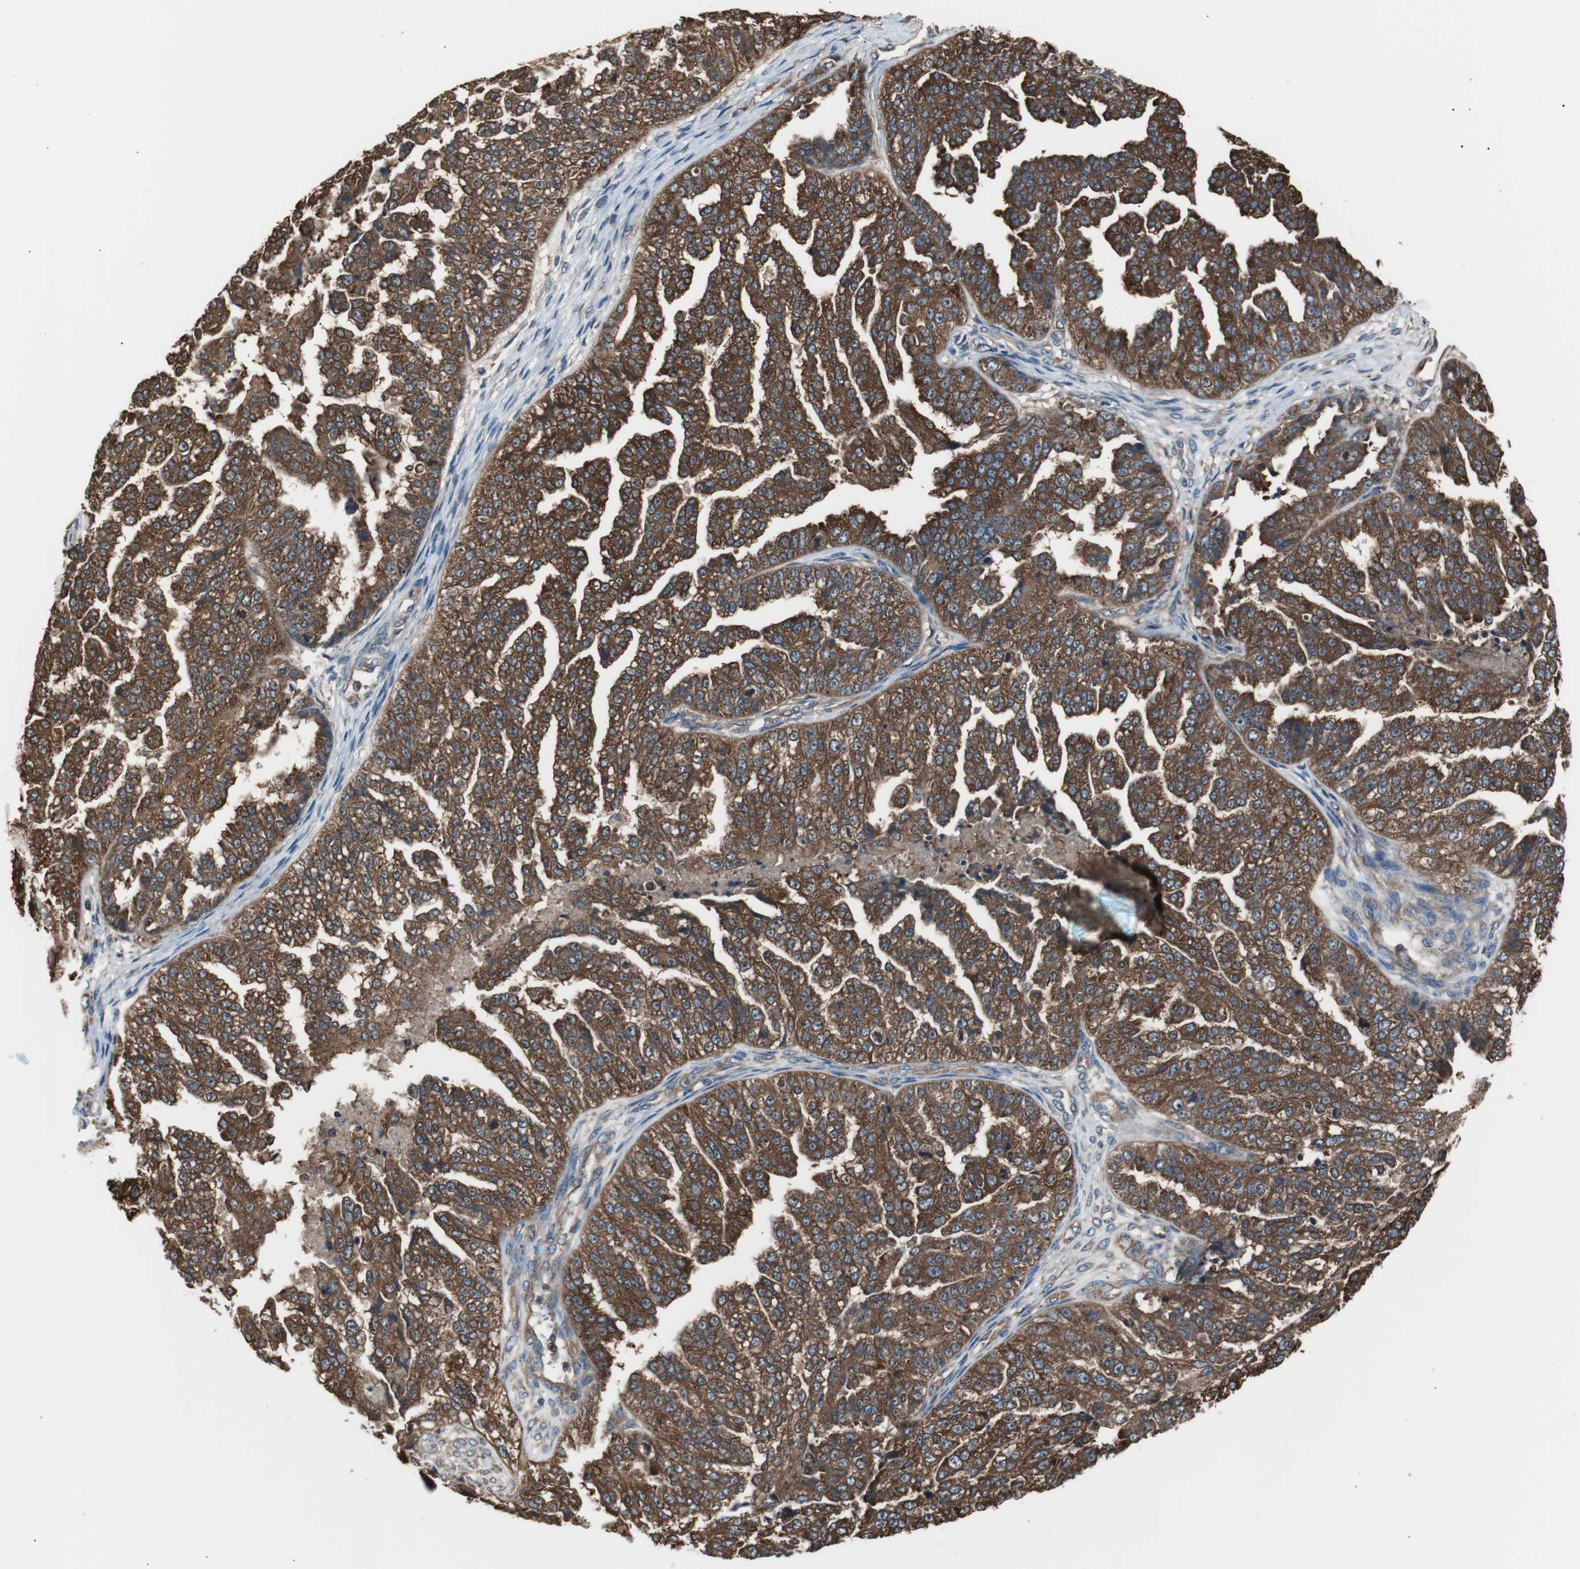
{"staining": {"intensity": "strong", "quantity": ">75%", "location": "cytoplasmic/membranous"}, "tissue": "ovarian cancer", "cell_type": "Tumor cells", "image_type": "cancer", "snomed": [{"axis": "morphology", "description": "Cystadenocarcinoma, serous, NOS"}, {"axis": "topography", "description": "Ovary"}], "caption": "Immunohistochemistry (IHC) photomicrograph of neoplastic tissue: ovarian cancer stained using IHC exhibits high levels of strong protein expression localized specifically in the cytoplasmic/membranous of tumor cells, appearing as a cytoplasmic/membranous brown color.", "gene": "CAPNS1", "patient": {"sex": "female", "age": 58}}